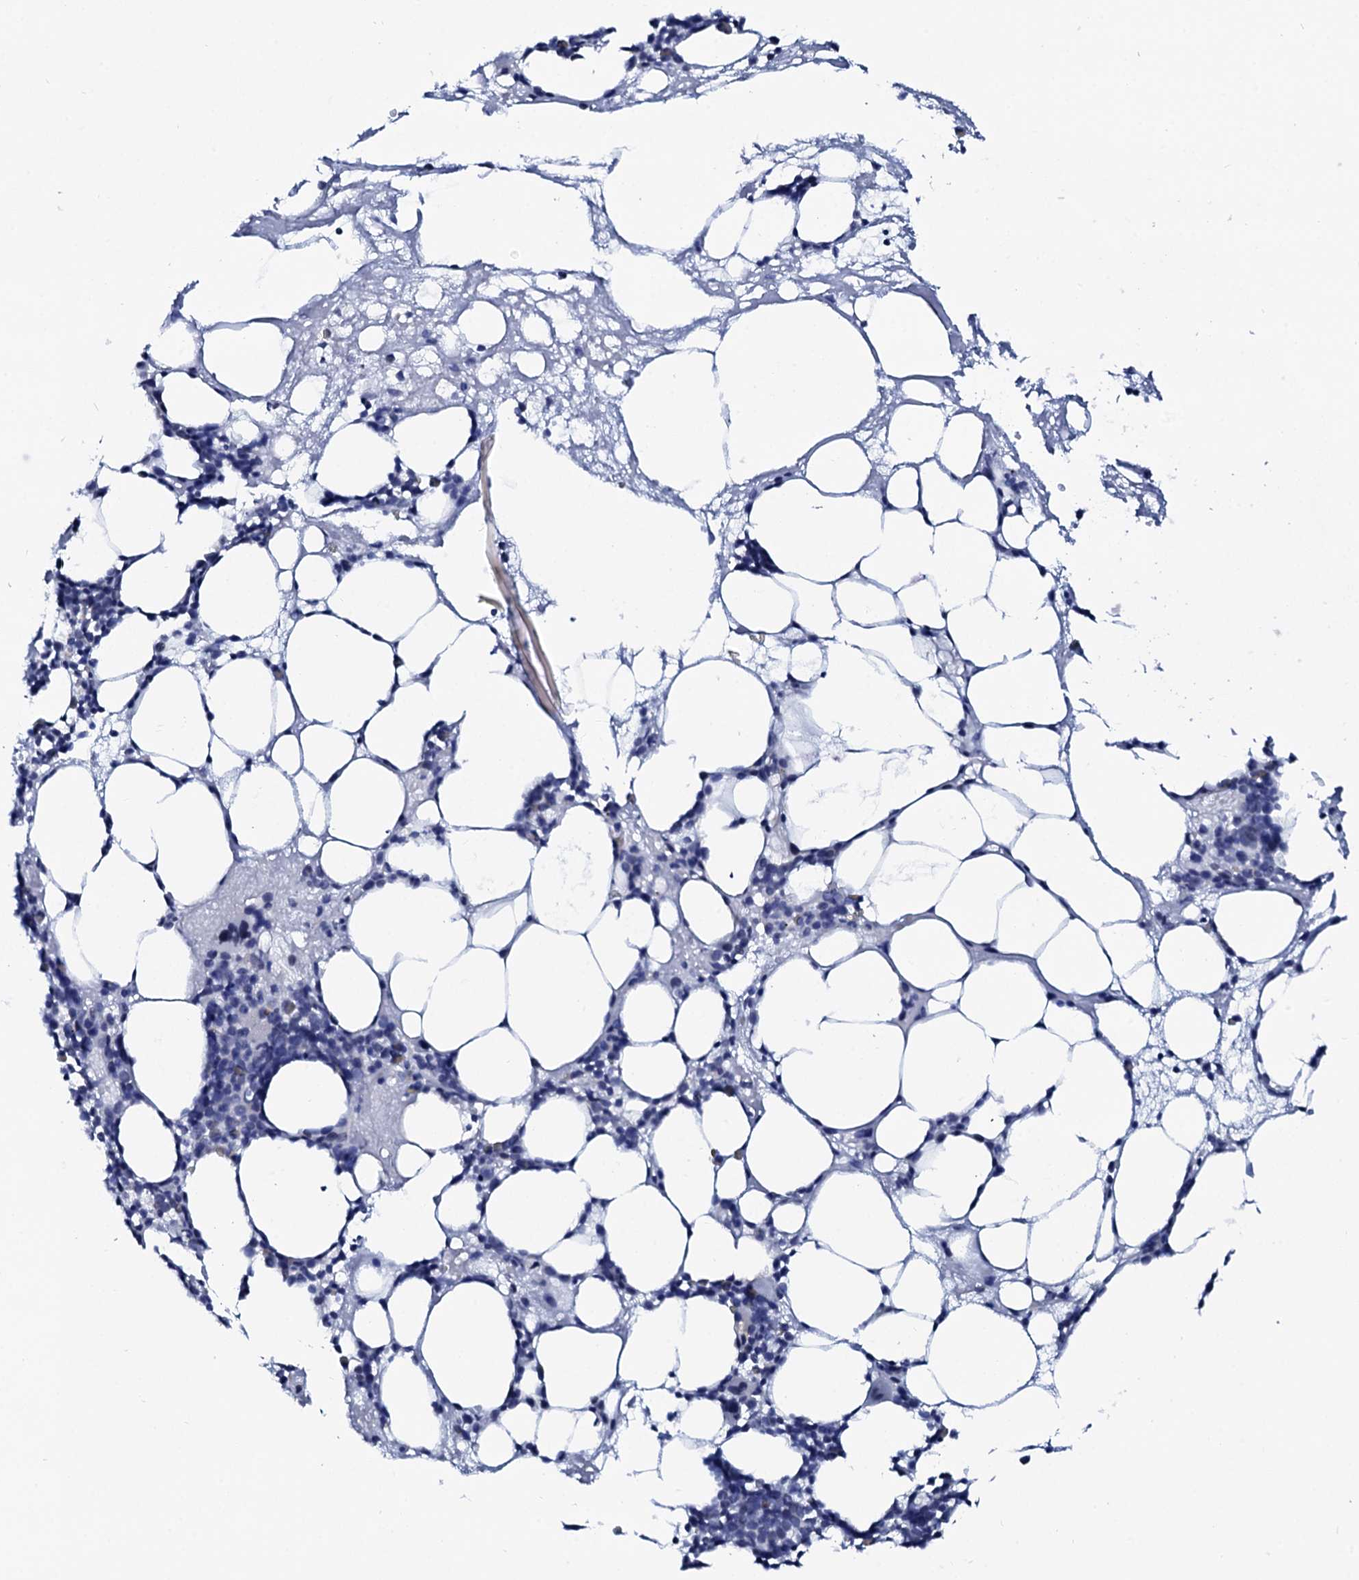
{"staining": {"intensity": "negative", "quantity": "none", "location": "none"}, "tissue": "bone marrow", "cell_type": "Hematopoietic cells", "image_type": "normal", "snomed": [{"axis": "morphology", "description": "Normal tissue, NOS"}, {"axis": "topography", "description": "Bone marrow"}], "caption": "DAB immunohistochemical staining of unremarkable bone marrow displays no significant expression in hematopoietic cells.", "gene": "SPATA19", "patient": {"sex": "male", "age": 80}}